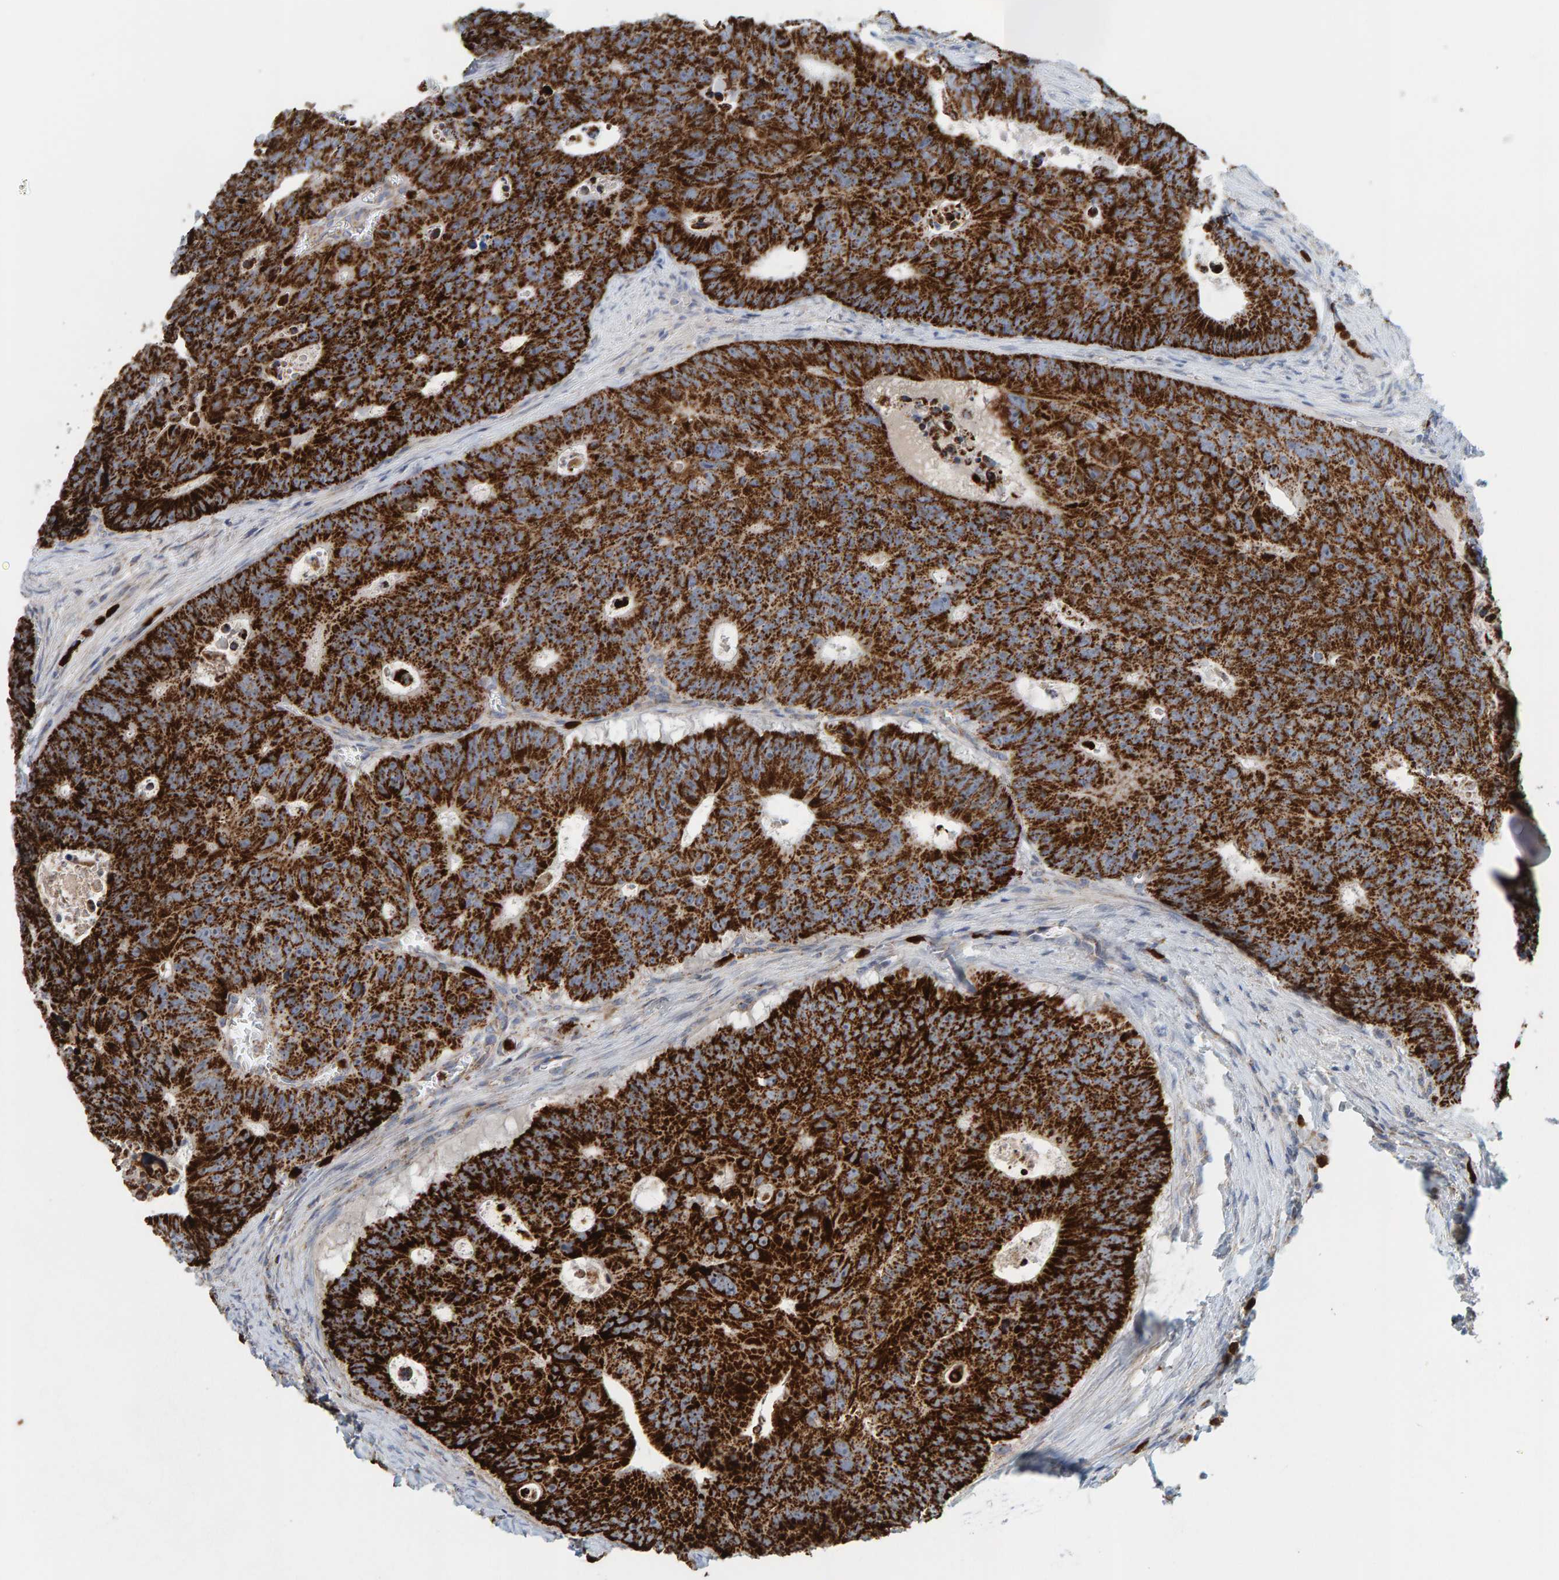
{"staining": {"intensity": "strong", "quantity": ">75%", "location": "cytoplasmic/membranous"}, "tissue": "colorectal cancer", "cell_type": "Tumor cells", "image_type": "cancer", "snomed": [{"axis": "morphology", "description": "Adenocarcinoma, NOS"}, {"axis": "topography", "description": "Colon"}], "caption": "An image of human colorectal adenocarcinoma stained for a protein exhibits strong cytoplasmic/membranous brown staining in tumor cells.", "gene": "B9D1", "patient": {"sex": "female", "age": 86}}